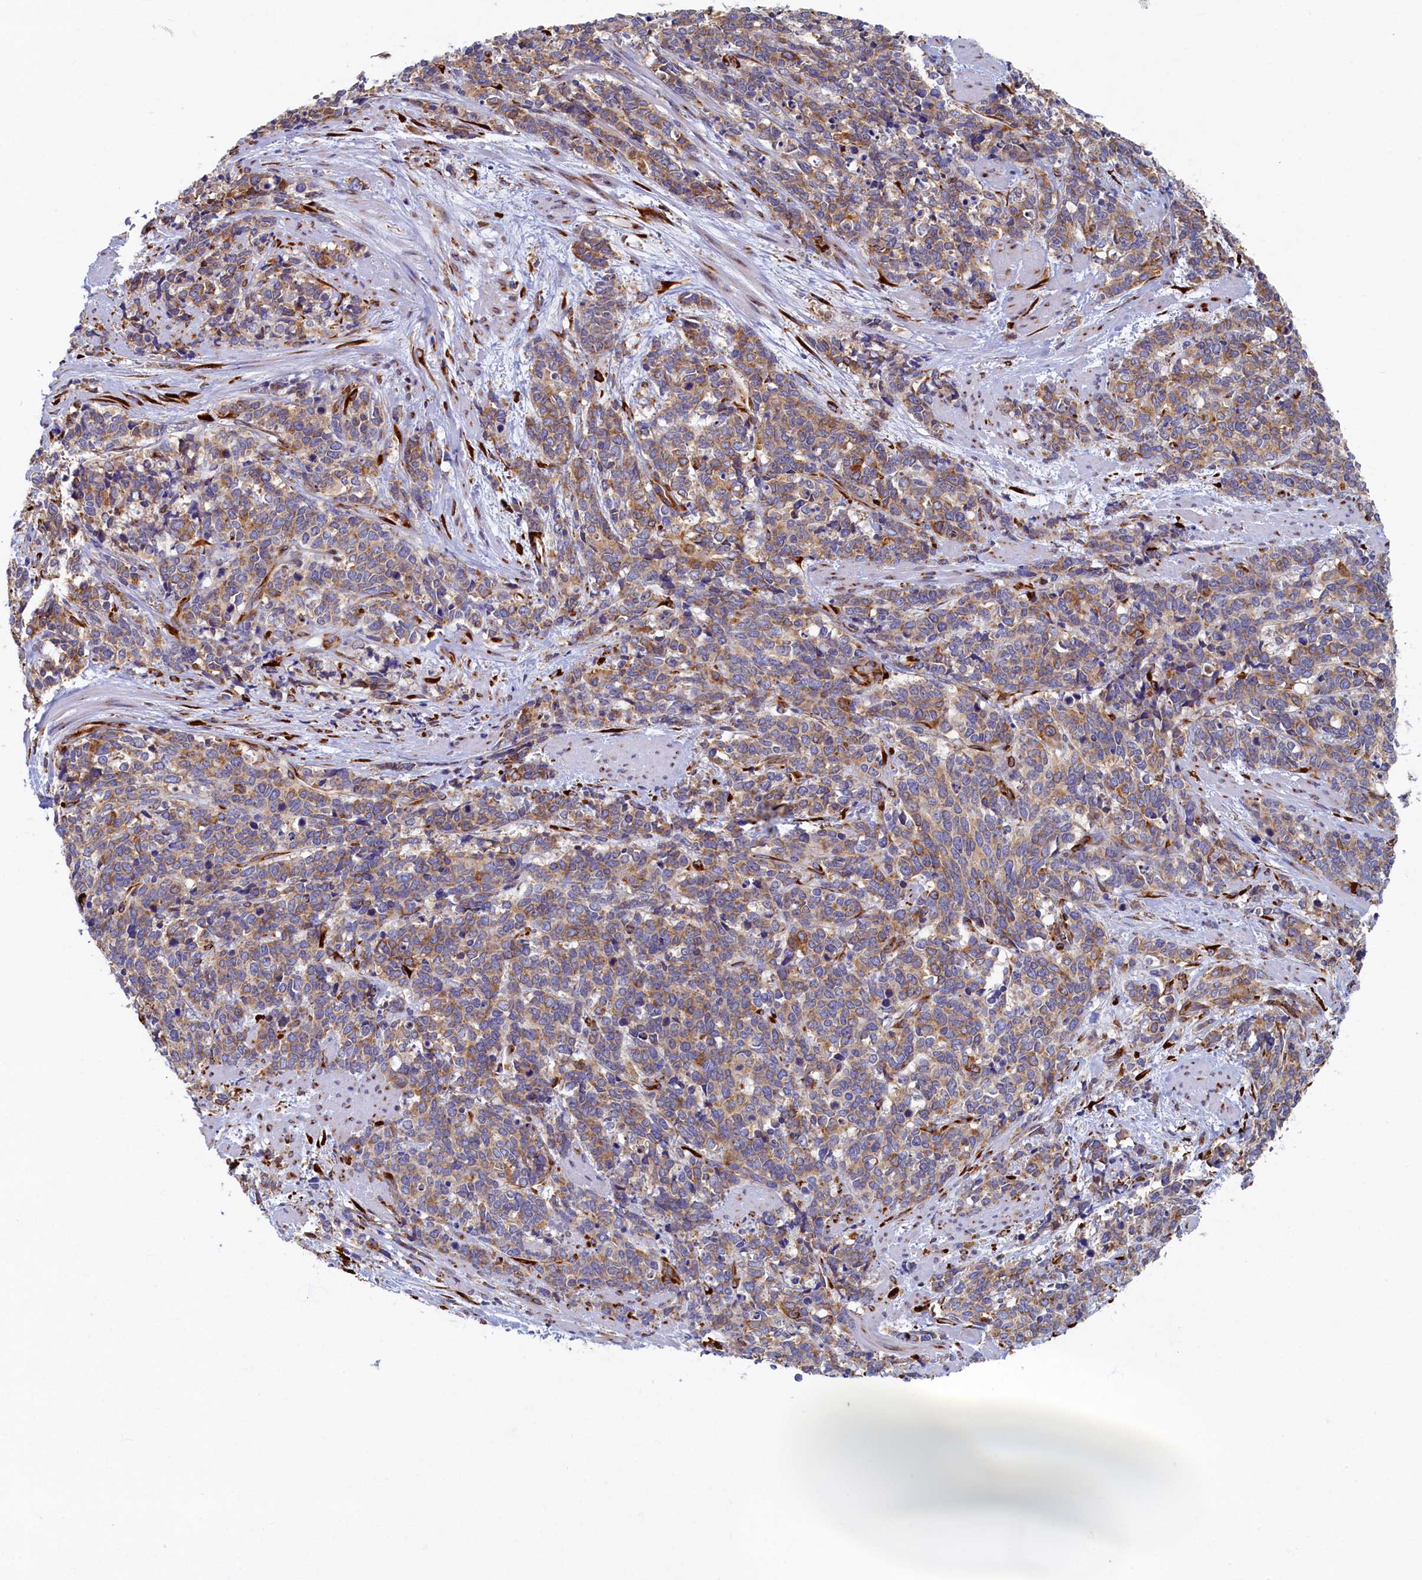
{"staining": {"intensity": "moderate", "quantity": ">75%", "location": "cytoplasmic/membranous"}, "tissue": "cervical cancer", "cell_type": "Tumor cells", "image_type": "cancer", "snomed": [{"axis": "morphology", "description": "Squamous cell carcinoma, NOS"}, {"axis": "topography", "description": "Cervix"}], "caption": "IHC staining of cervical cancer, which exhibits medium levels of moderate cytoplasmic/membranous staining in about >75% of tumor cells indicating moderate cytoplasmic/membranous protein expression. The staining was performed using DAB (3,3'-diaminobenzidine) (brown) for protein detection and nuclei were counterstained in hematoxylin (blue).", "gene": "TMEM18", "patient": {"sex": "female", "age": 60}}